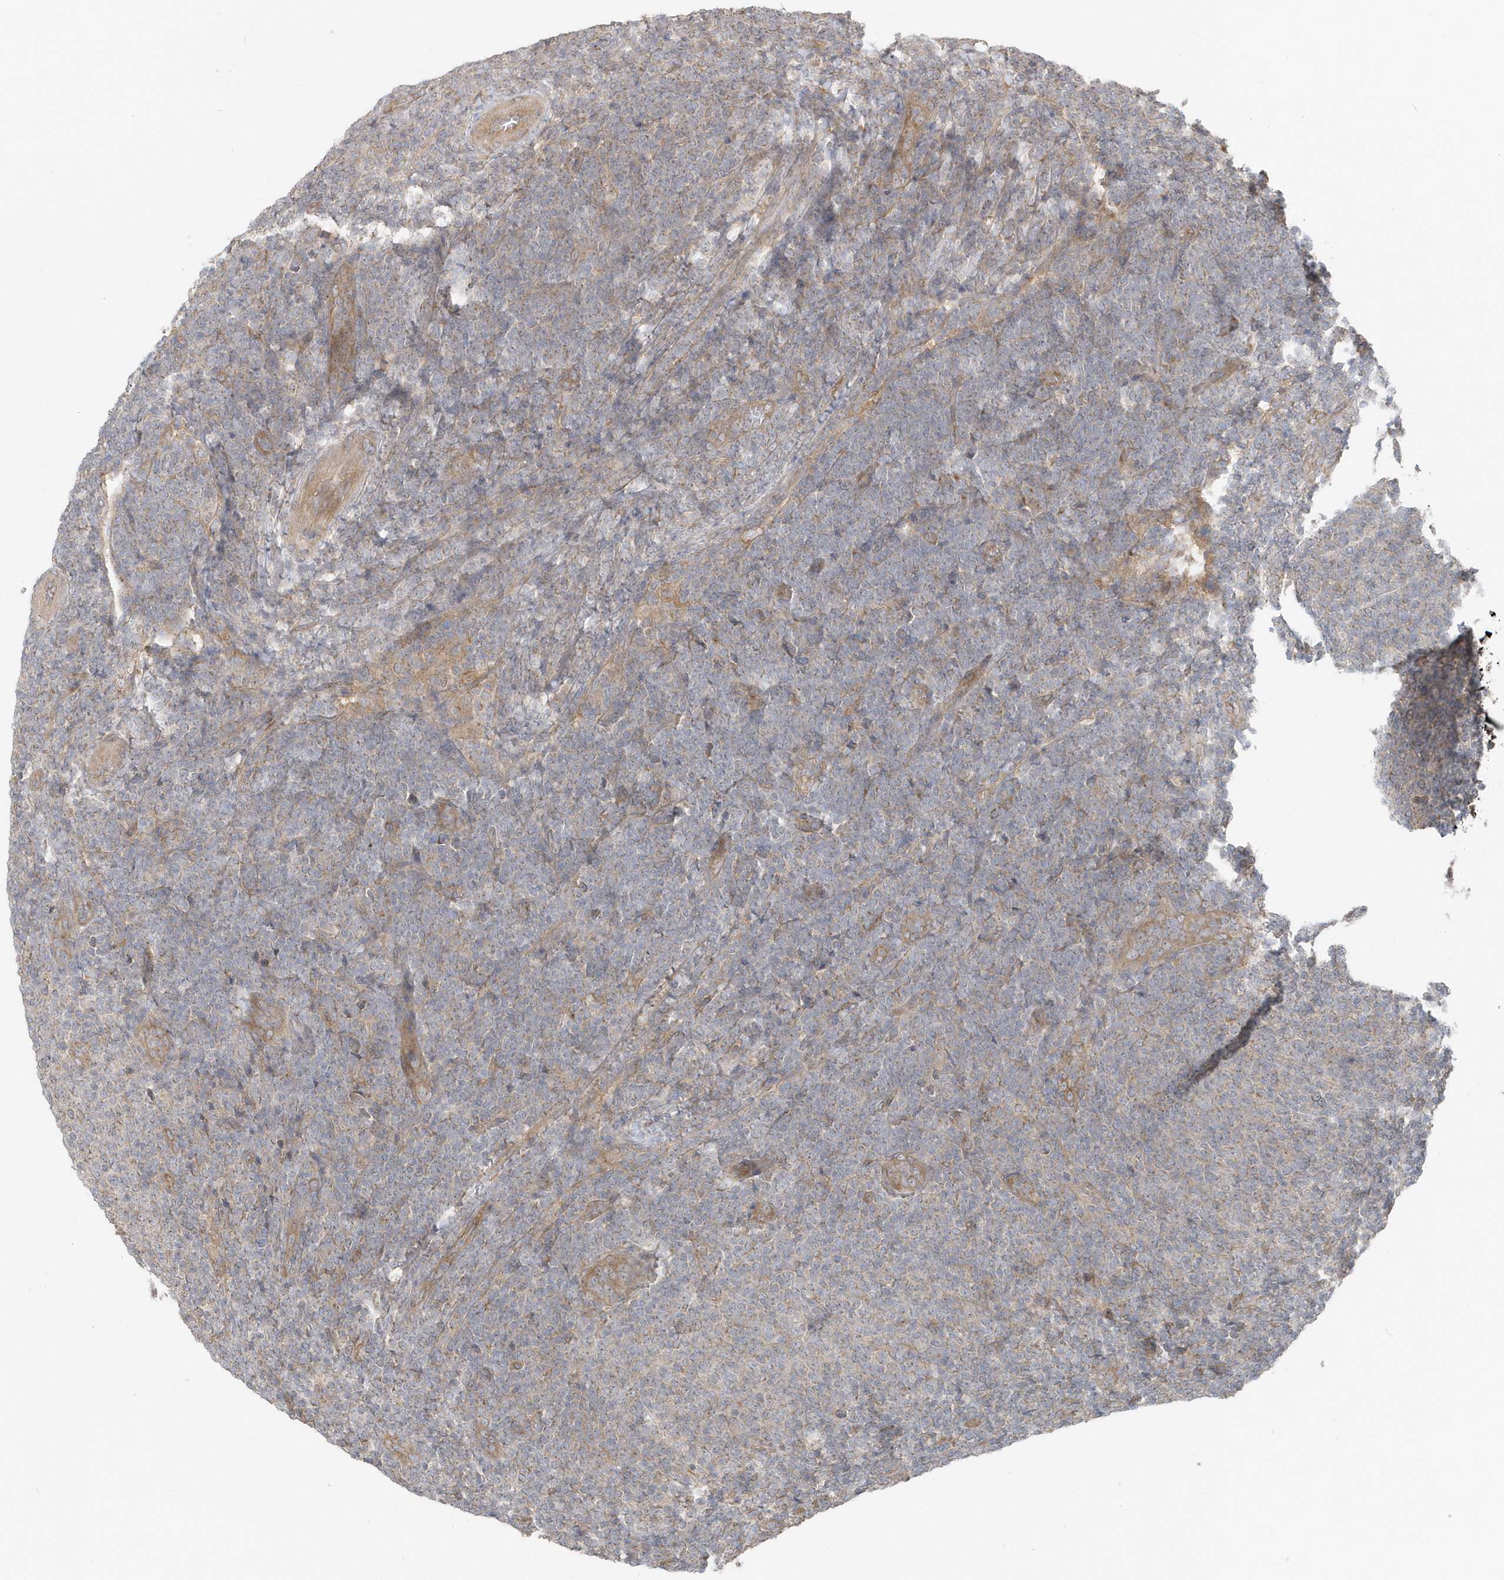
{"staining": {"intensity": "weak", "quantity": "<25%", "location": "cytoplasmic/membranous"}, "tissue": "lymphoma", "cell_type": "Tumor cells", "image_type": "cancer", "snomed": [{"axis": "morphology", "description": "Malignant lymphoma, non-Hodgkin's type, Low grade"}, {"axis": "topography", "description": "Lymph node"}], "caption": "Immunohistochemistry of malignant lymphoma, non-Hodgkin's type (low-grade) demonstrates no expression in tumor cells.", "gene": "ACTR1A", "patient": {"sex": "male", "age": 66}}